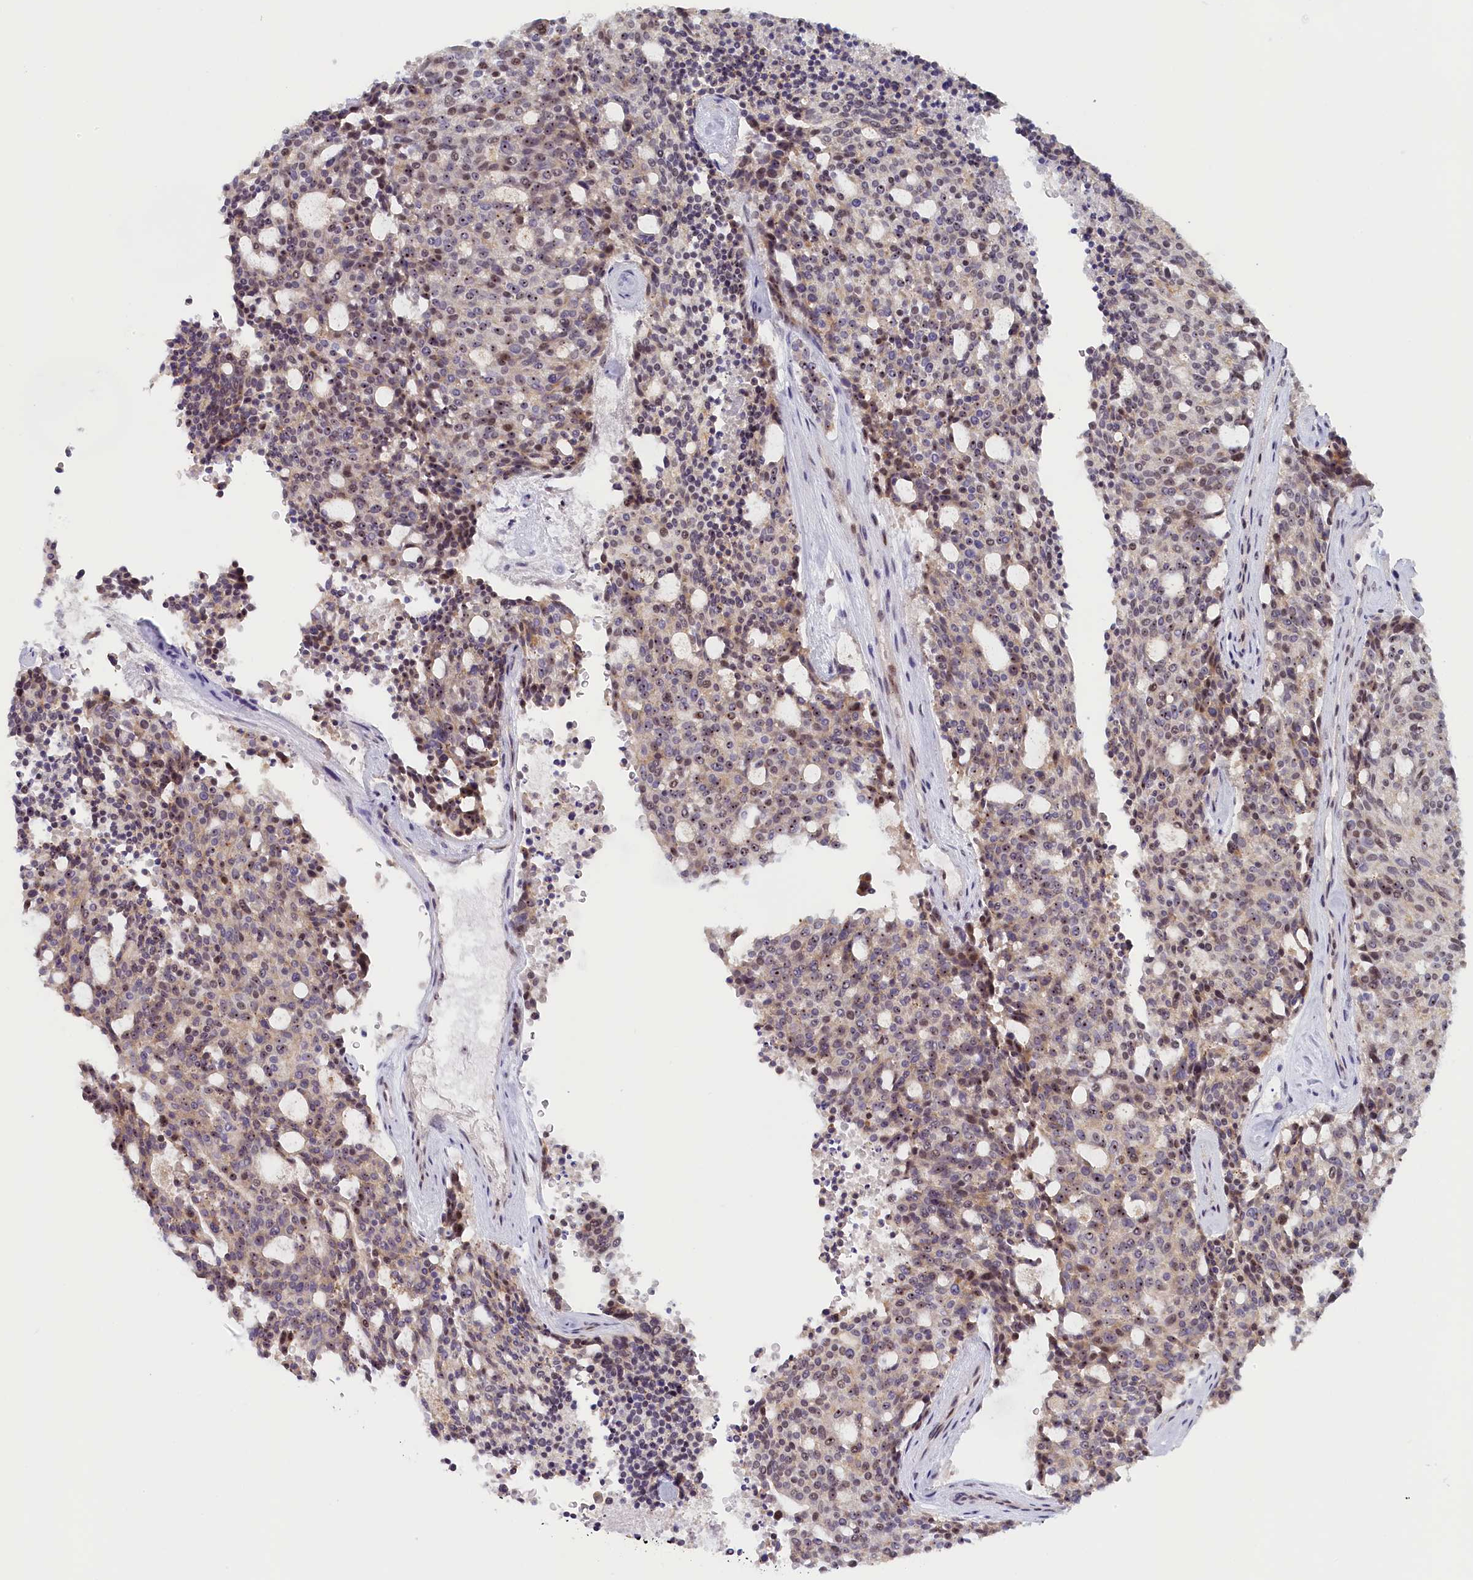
{"staining": {"intensity": "weak", "quantity": "25%-75%", "location": "nuclear"}, "tissue": "carcinoid", "cell_type": "Tumor cells", "image_type": "cancer", "snomed": [{"axis": "morphology", "description": "Carcinoid, malignant, NOS"}, {"axis": "topography", "description": "Pancreas"}], "caption": "There is low levels of weak nuclear staining in tumor cells of malignant carcinoid, as demonstrated by immunohistochemical staining (brown color).", "gene": "SEC31B", "patient": {"sex": "female", "age": 54}}